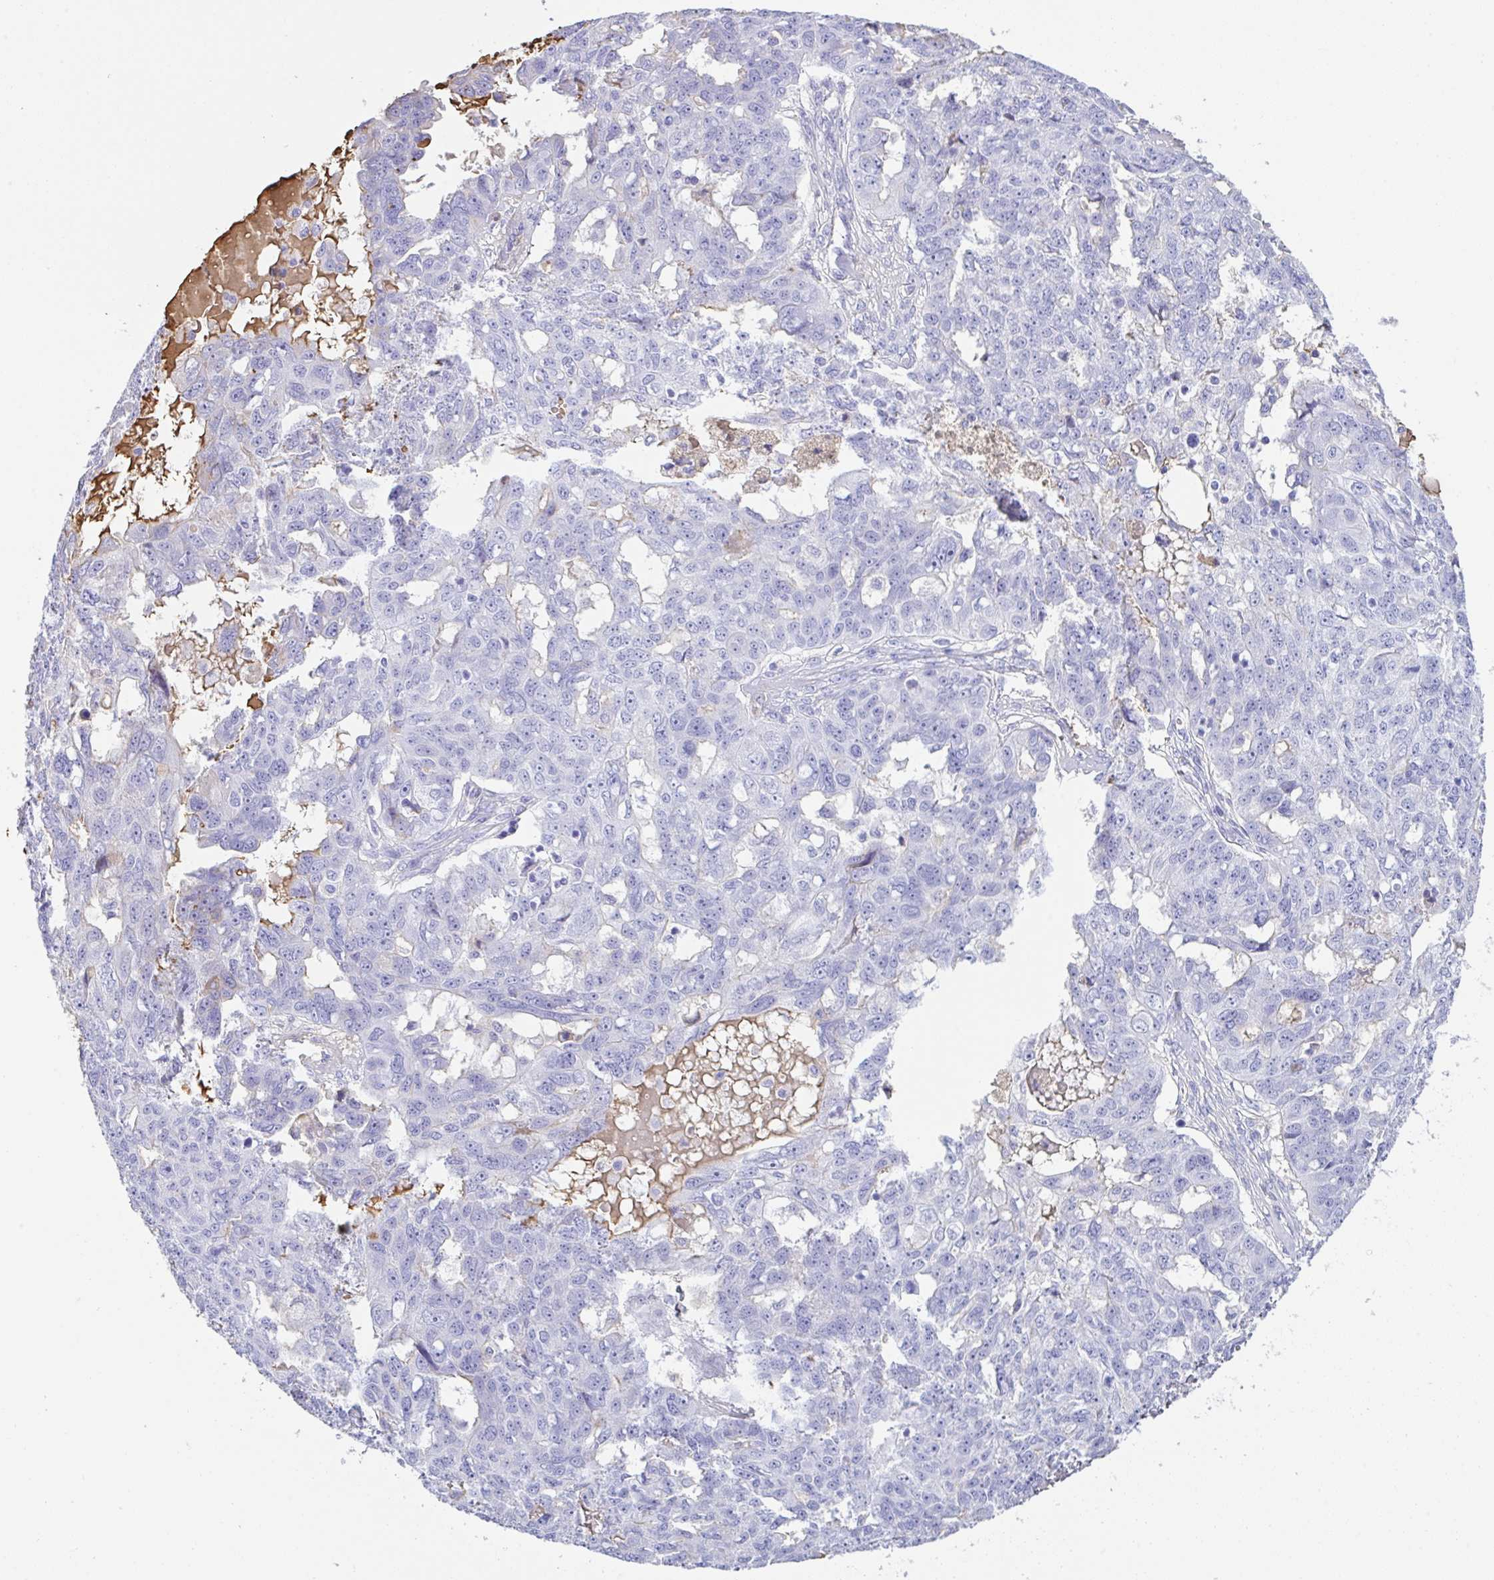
{"staining": {"intensity": "negative", "quantity": "none", "location": "none"}, "tissue": "ovarian cancer", "cell_type": "Tumor cells", "image_type": "cancer", "snomed": [{"axis": "morphology", "description": "Carcinoma, endometroid"}, {"axis": "topography", "description": "Ovary"}], "caption": "This is an IHC photomicrograph of endometroid carcinoma (ovarian). There is no expression in tumor cells.", "gene": "HOXC12", "patient": {"sex": "female", "age": 70}}